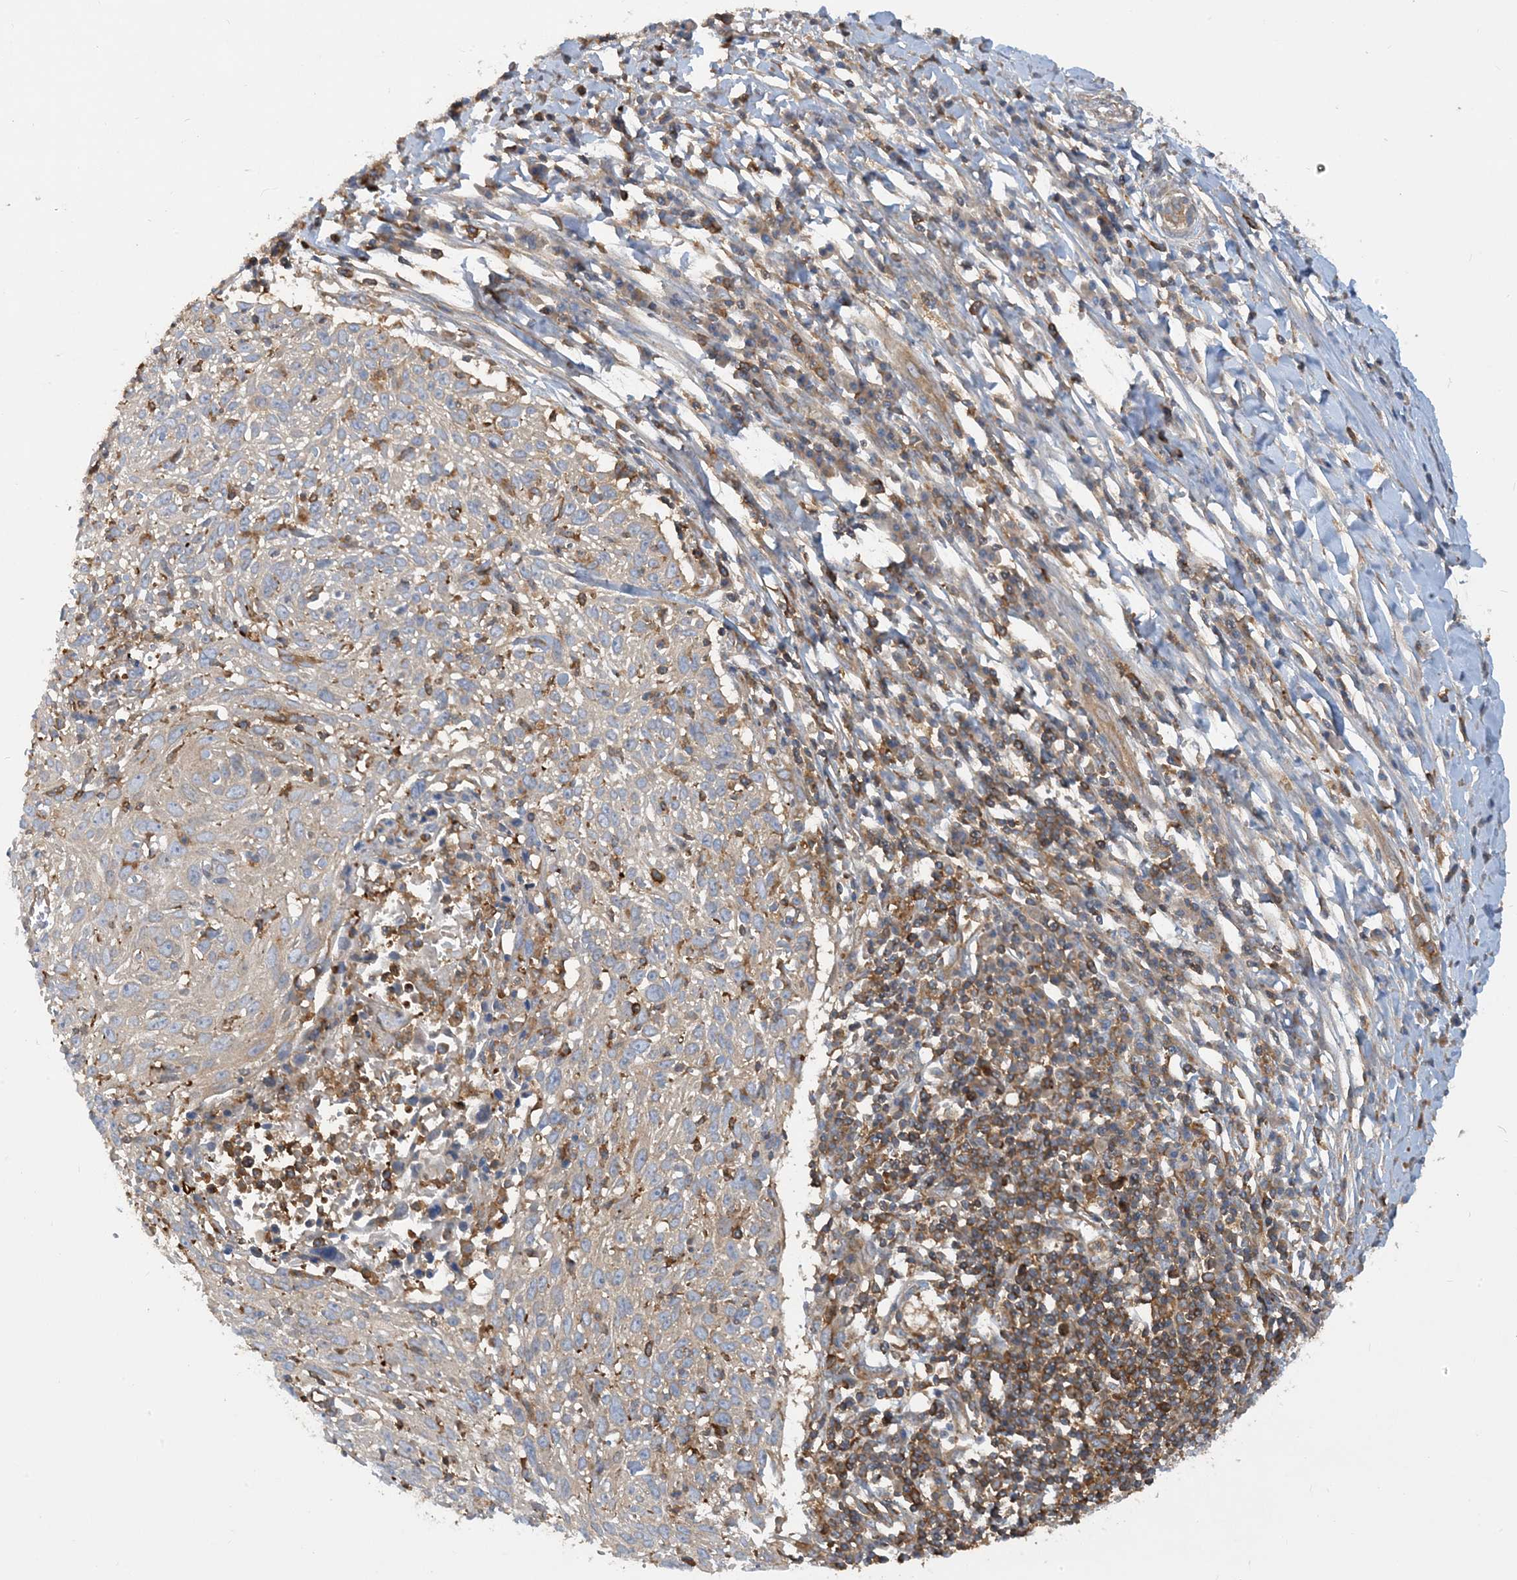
{"staining": {"intensity": "negative", "quantity": "none", "location": "none"}, "tissue": "cervical cancer", "cell_type": "Tumor cells", "image_type": "cancer", "snomed": [{"axis": "morphology", "description": "Squamous cell carcinoma, NOS"}, {"axis": "topography", "description": "Cervix"}], "caption": "Tumor cells show no significant positivity in squamous cell carcinoma (cervical).", "gene": "SFMBT2", "patient": {"sex": "female", "age": 51}}